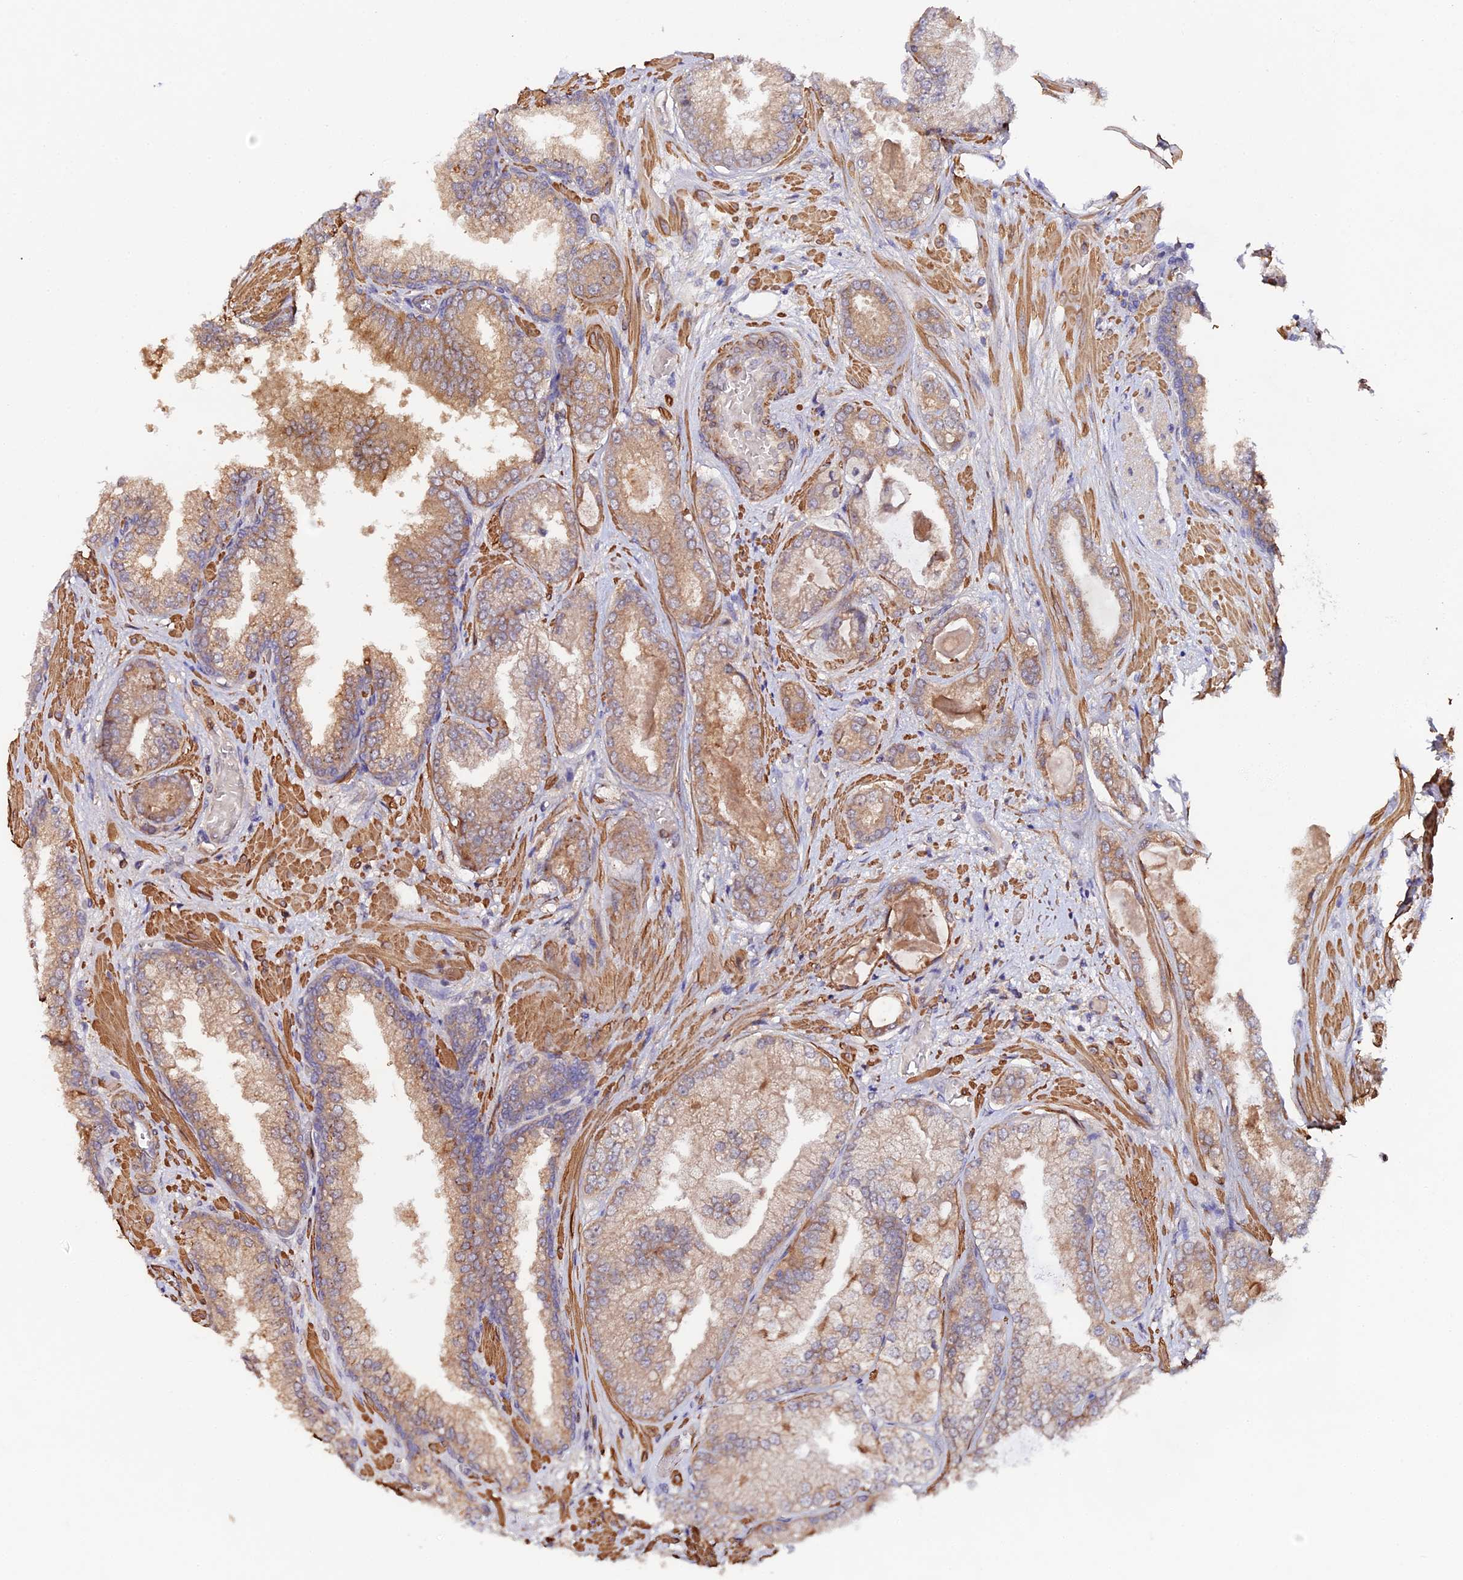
{"staining": {"intensity": "moderate", "quantity": ">75%", "location": "cytoplasmic/membranous"}, "tissue": "prostate cancer", "cell_type": "Tumor cells", "image_type": "cancer", "snomed": [{"axis": "morphology", "description": "Adenocarcinoma, Low grade"}, {"axis": "topography", "description": "Prostate"}], "caption": "Human prostate low-grade adenocarcinoma stained with a protein marker reveals moderate staining in tumor cells.", "gene": "TRIM26", "patient": {"sex": "male", "age": 57}}